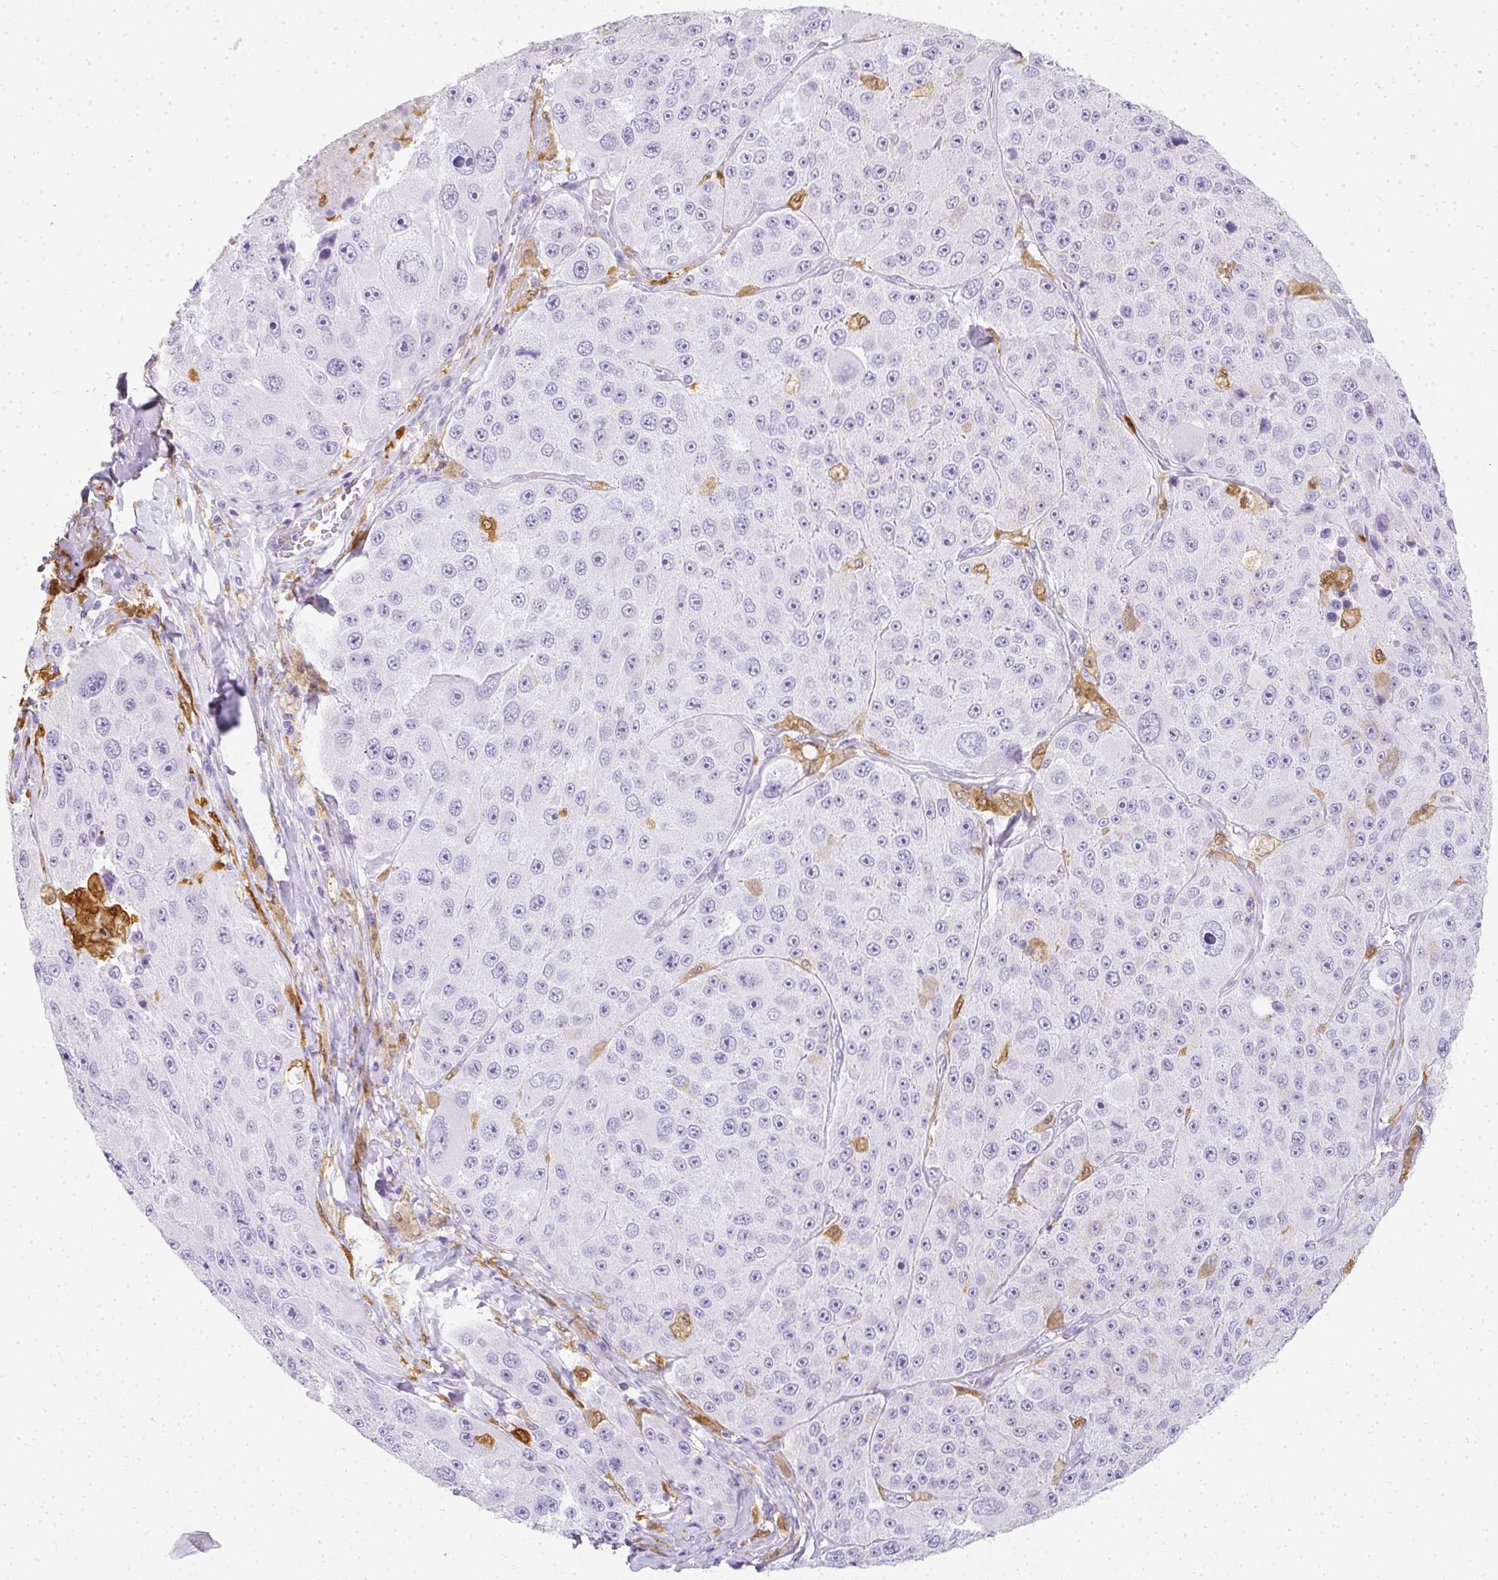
{"staining": {"intensity": "negative", "quantity": "none", "location": "none"}, "tissue": "melanoma", "cell_type": "Tumor cells", "image_type": "cancer", "snomed": [{"axis": "morphology", "description": "Malignant melanoma, Metastatic site"}, {"axis": "topography", "description": "Lymph node"}], "caption": "High power microscopy micrograph of an immunohistochemistry image of melanoma, revealing no significant positivity in tumor cells.", "gene": "HK3", "patient": {"sex": "male", "age": 62}}